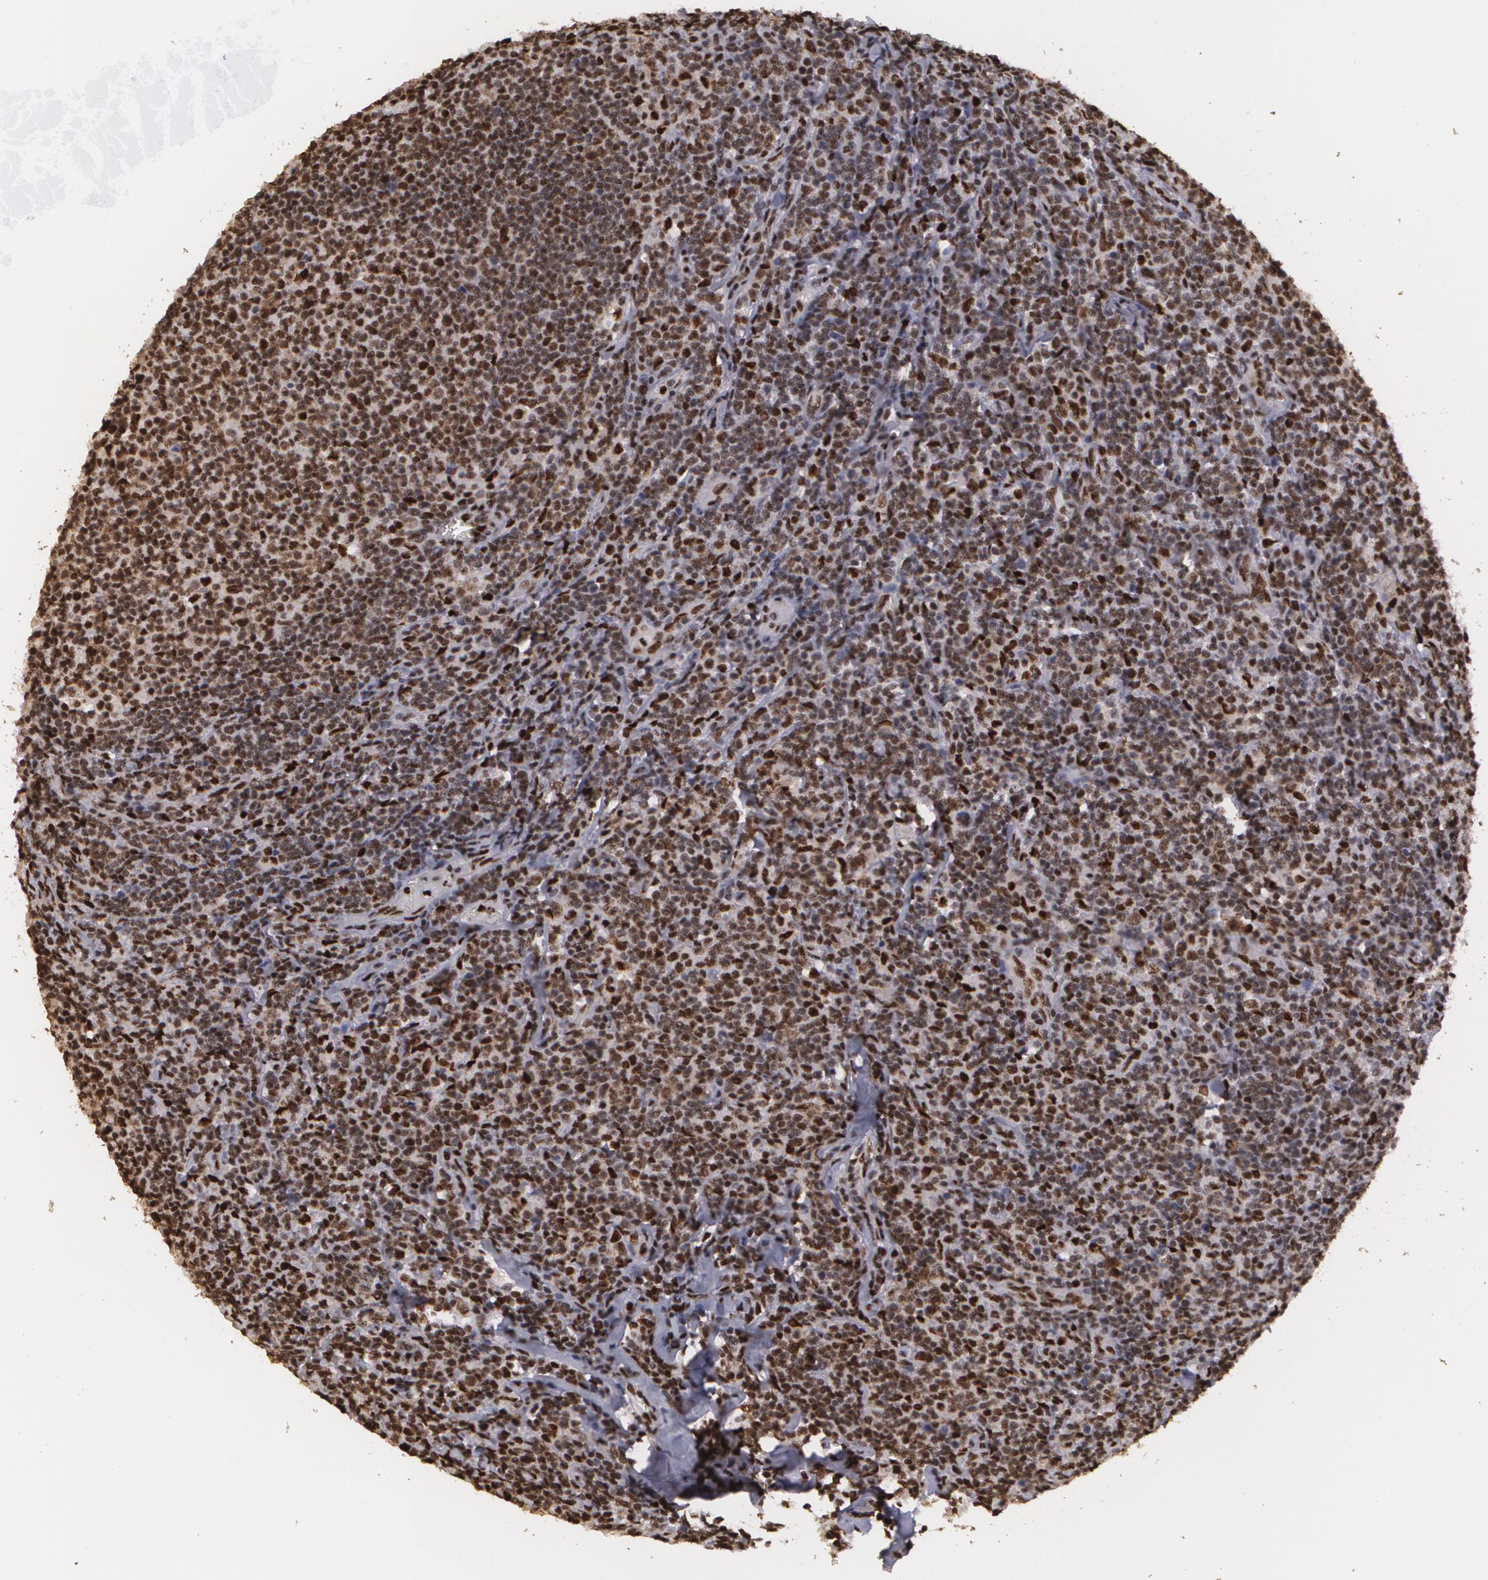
{"staining": {"intensity": "strong", "quantity": ">75%", "location": "nuclear"}, "tissue": "lymphoma", "cell_type": "Tumor cells", "image_type": "cancer", "snomed": [{"axis": "morphology", "description": "Malignant lymphoma, non-Hodgkin's type, Low grade"}, {"axis": "topography", "description": "Lymph node"}], "caption": "An immunohistochemistry (IHC) photomicrograph of tumor tissue is shown. Protein staining in brown labels strong nuclear positivity in low-grade malignant lymphoma, non-Hodgkin's type within tumor cells.", "gene": "RCOR1", "patient": {"sex": "male", "age": 74}}